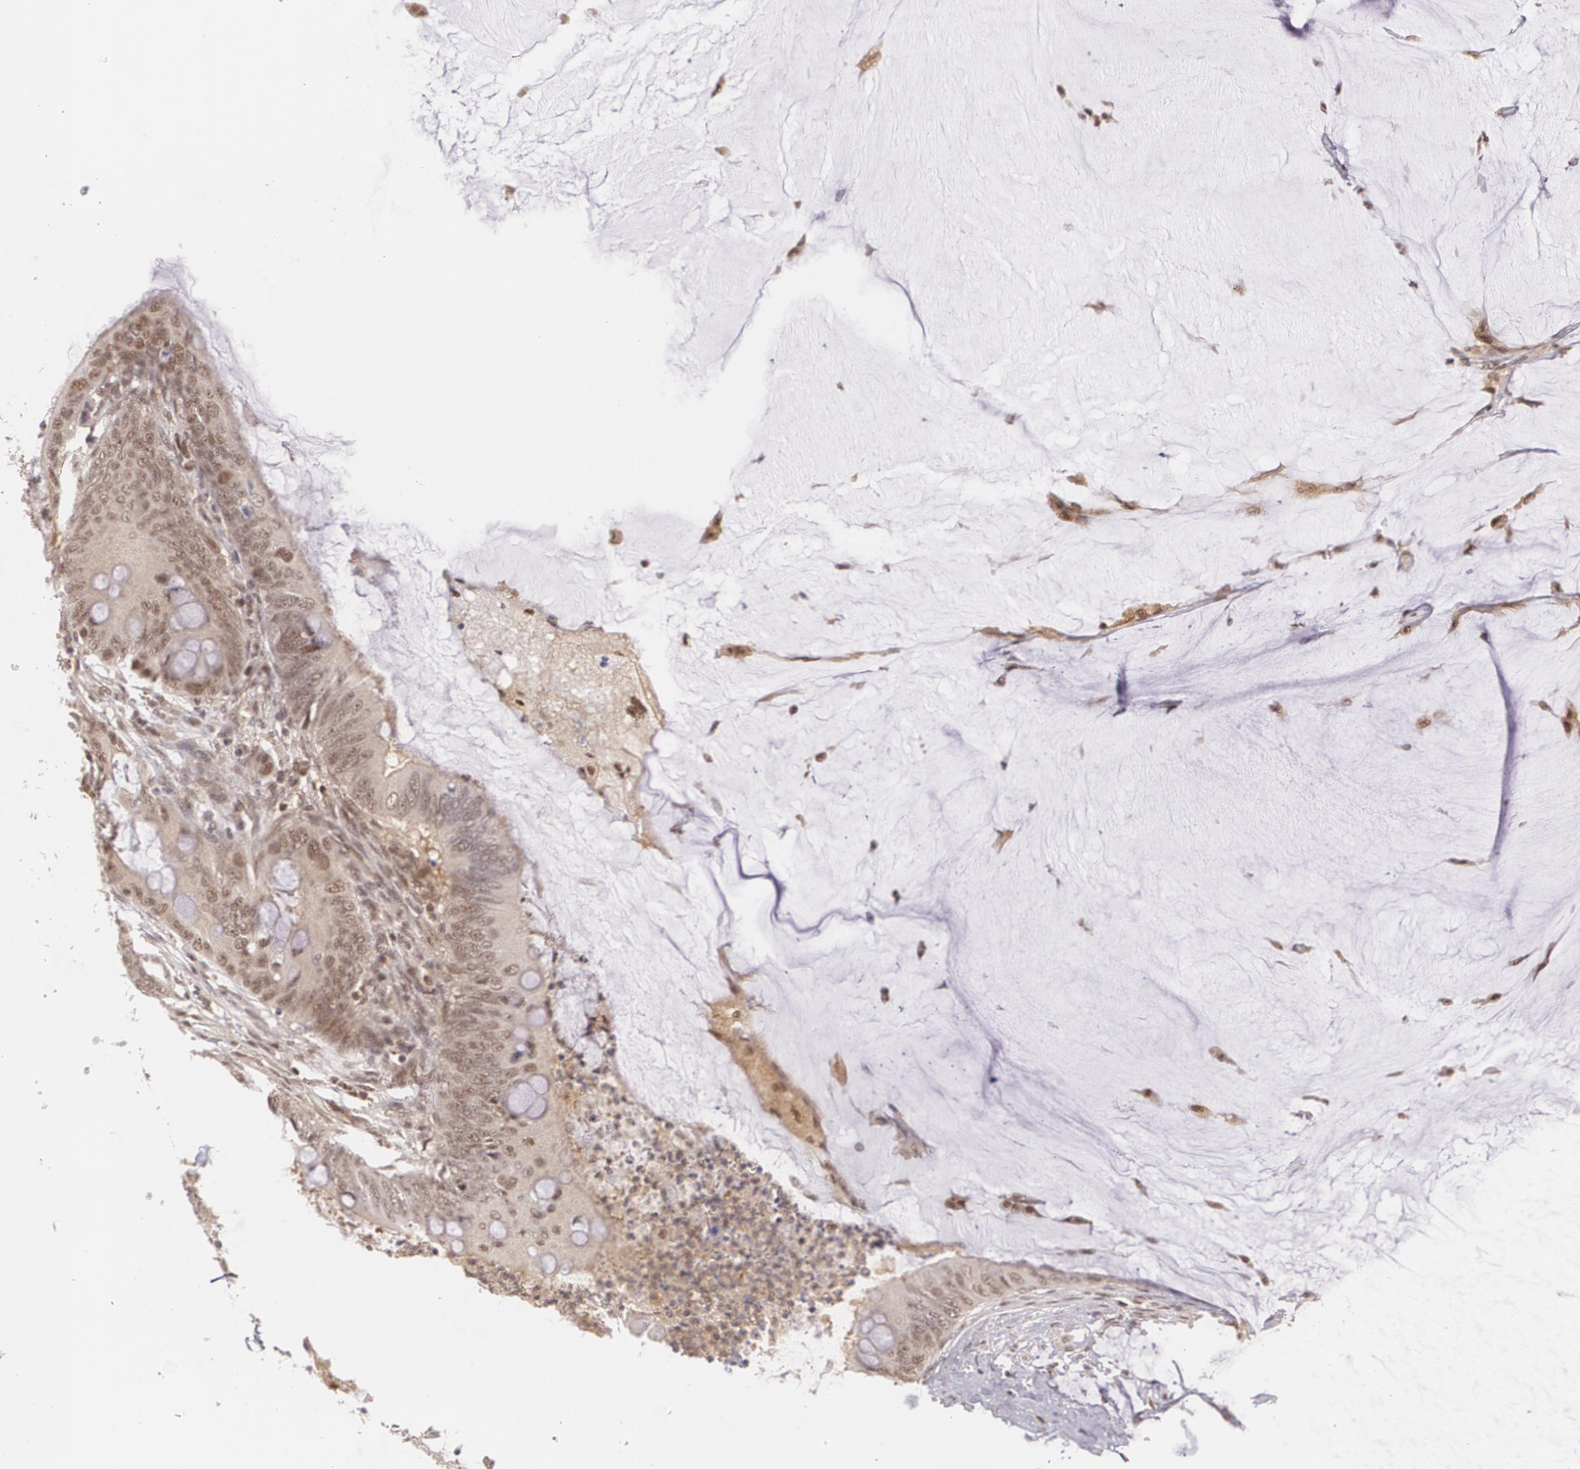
{"staining": {"intensity": "weak", "quantity": ">75%", "location": "cytoplasmic/membranous"}, "tissue": "colorectal cancer", "cell_type": "Tumor cells", "image_type": "cancer", "snomed": [{"axis": "morphology", "description": "Normal tissue, NOS"}, {"axis": "morphology", "description": "Adenocarcinoma, NOS"}, {"axis": "topography", "description": "Rectum"}, {"axis": "topography", "description": "Peripheral nerve tissue"}], "caption": "A high-resolution histopathology image shows immunohistochemistry staining of adenocarcinoma (colorectal), which displays weak cytoplasmic/membranous staining in about >75% of tumor cells. (DAB = brown stain, brightfield microscopy at high magnification).", "gene": "CUL2", "patient": {"sex": "female", "age": 77}}